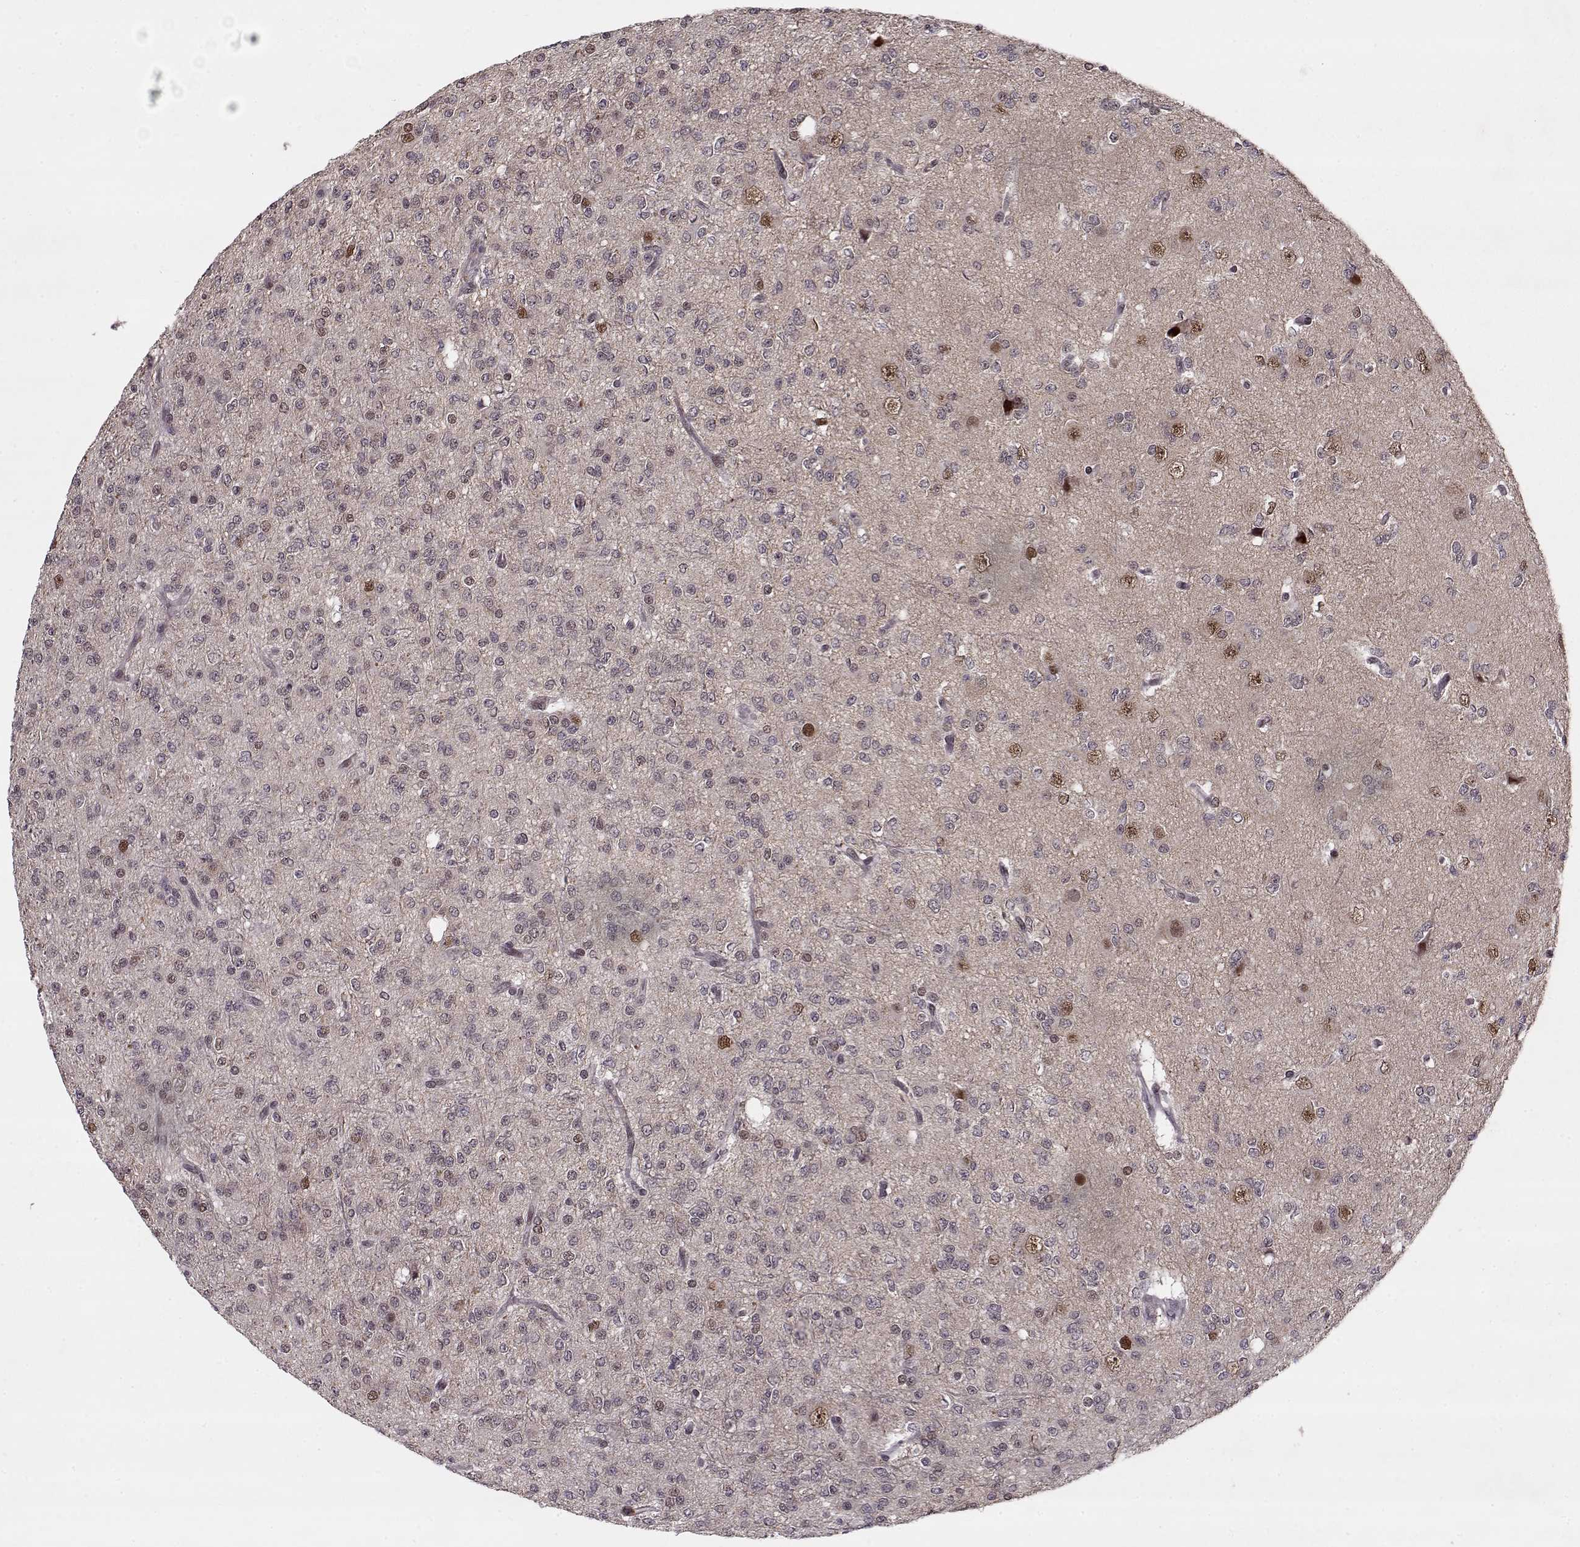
{"staining": {"intensity": "negative", "quantity": "none", "location": "none"}, "tissue": "glioma", "cell_type": "Tumor cells", "image_type": "cancer", "snomed": [{"axis": "morphology", "description": "Glioma, malignant, Low grade"}, {"axis": "topography", "description": "Brain"}], "caption": "A photomicrograph of human glioma is negative for staining in tumor cells.", "gene": "DENND4B", "patient": {"sex": "male", "age": 27}}